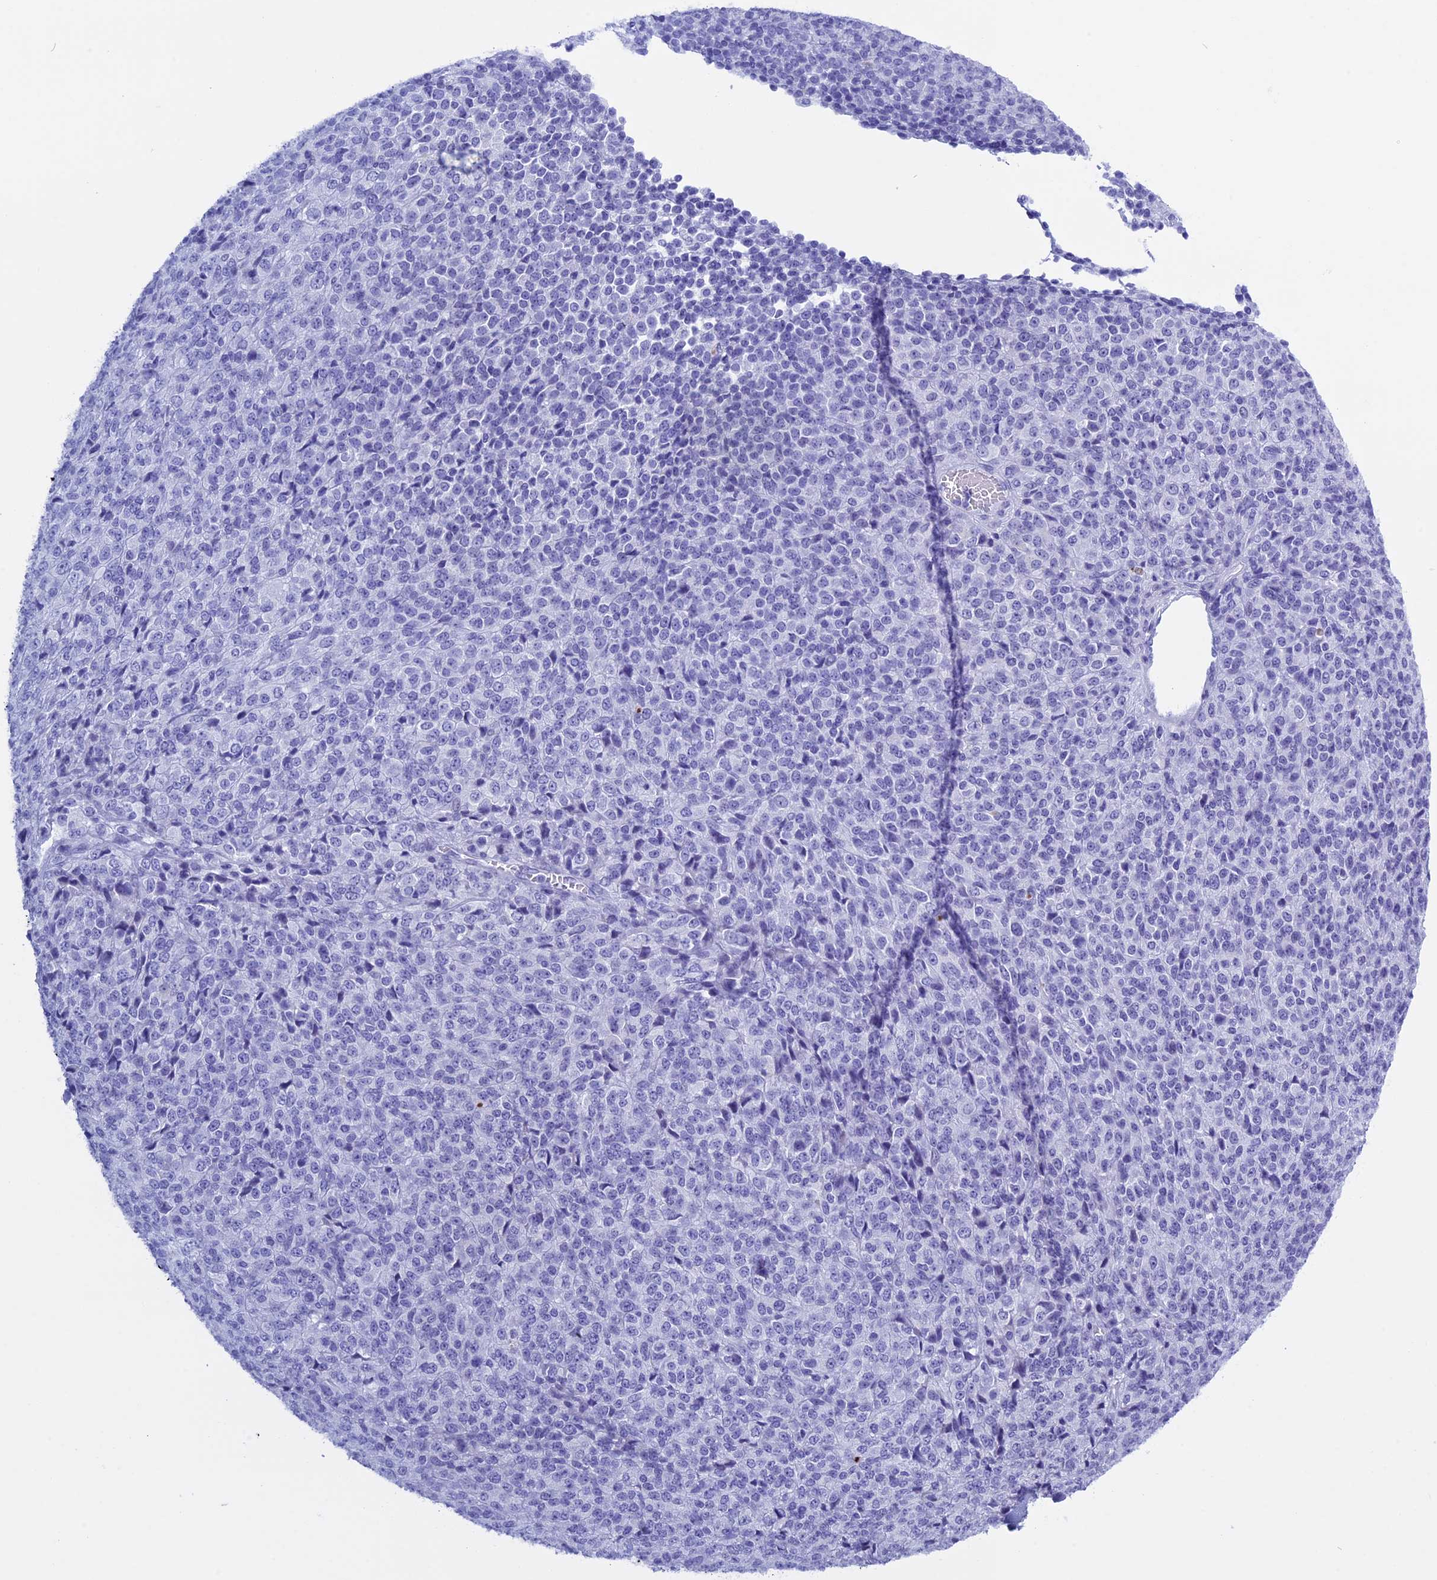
{"staining": {"intensity": "negative", "quantity": "none", "location": "none"}, "tissue": "melanoma", "cell_type": "Tumor cells", "image_type": "cancer", "snomed": [{"axis": "morphology", "description": "Malignant melanoma, Metastatic site"}, {"axis": "topography", "description": "Brain"}], "caption": "Malignant melanoma (metastatic site) was stained to show a protein in brown. There is no significant staining in tumor cells.", "gene": "KCTD21", "patient": {"sex": "female", "age": 56}}